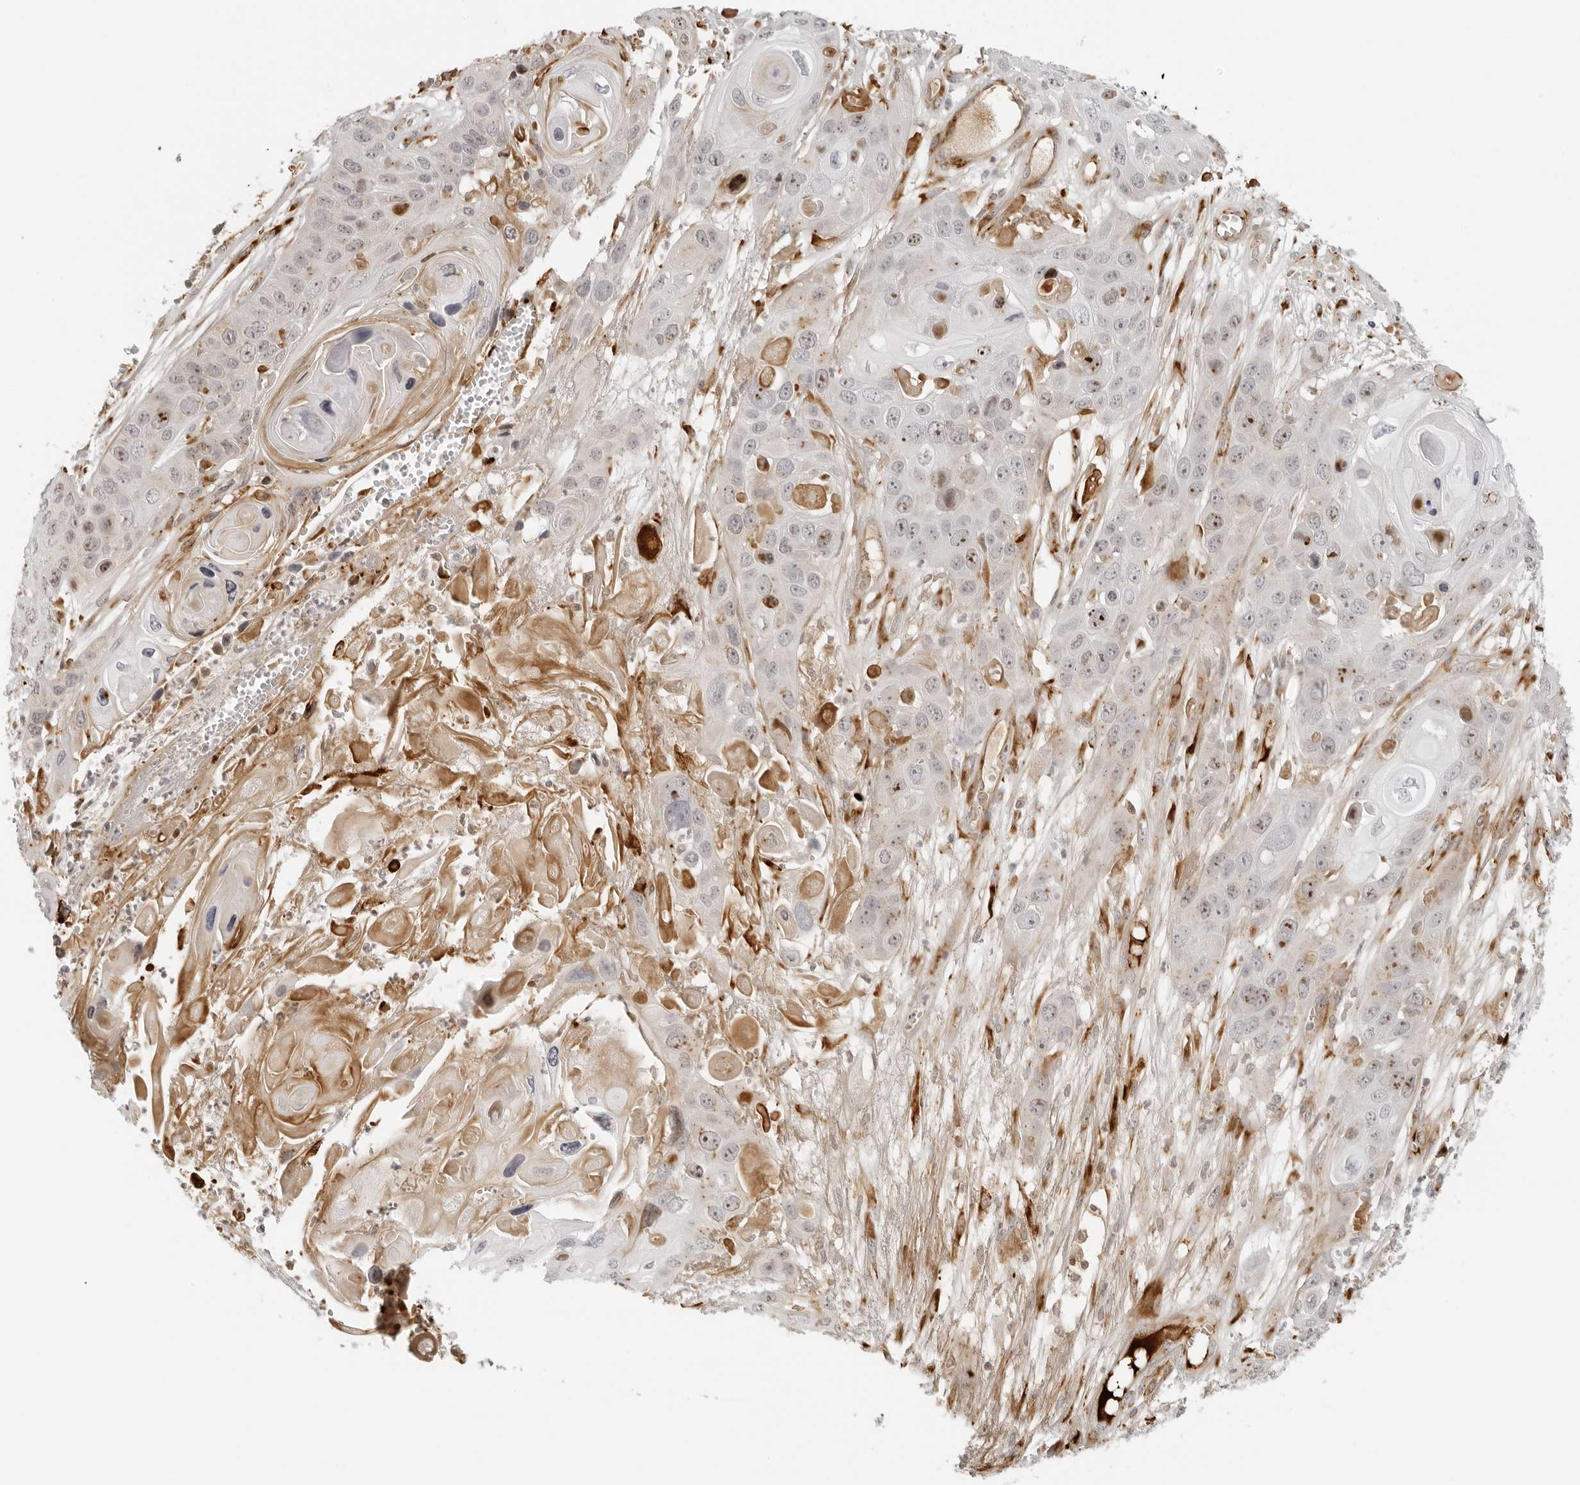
{"staining": {"intensity": "moderate", "quantity": "25%-75%", "location": "nuclear"}, "tissue": "skin cancer", "cell_type": "Tumor cells", "image_type": "cancer", "snomed": [{"axis": "morphology", "description": "Squamous cell carcinoma, NOS"}, {"axis": "topography", "description": "Skin"}], "caption": "Protein positivity by immunohistochemistry displays moderate nuclear expression in approximately 25%-75% of tumor cells in skin cancer.", "gene": "ZNF678", "patient": {"sex": "male", "age": 55}}